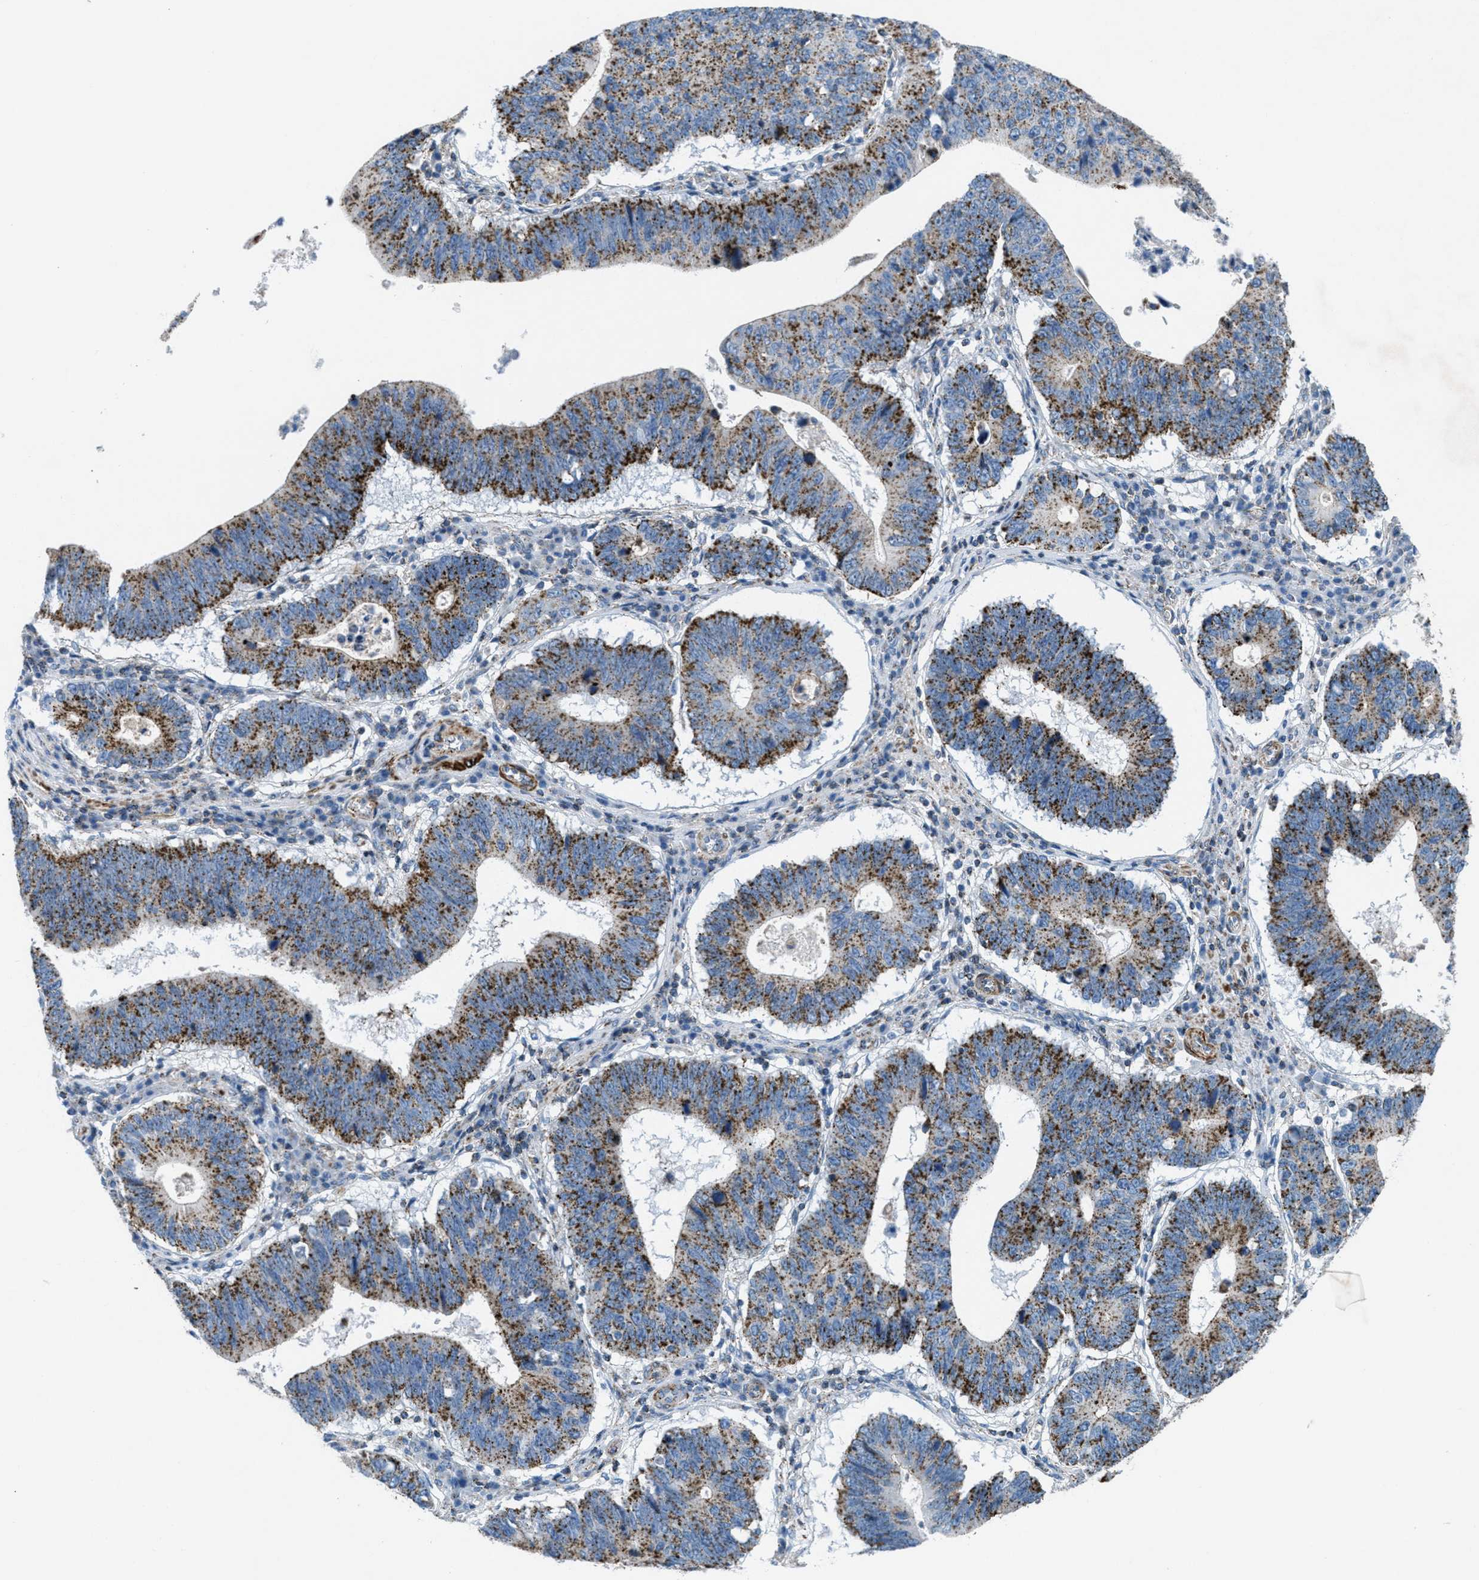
{"staining": {"intensity": "strong", "quantity": ">75%", "location": "cytoplasmic/membranous"}, "tissue": "stomach cancer", "cell_type": "Tumor cells", "image_type": "cancer", "snomed": [{"axis": "morphology", "description": "Adenocarcinoma, NOS"}, {"axis": "topography", "description": "Stomach"}], "caption": "Tumor cells display high levels of strong cytoplasmic/membranous staining in approximately >75% of cells in stomach adenocarcinoma. (DAB IHC with brightfield microscopy, high magnification).", "gene": "MFSD13A", "patient": {"sex": "male", "age": 59}}